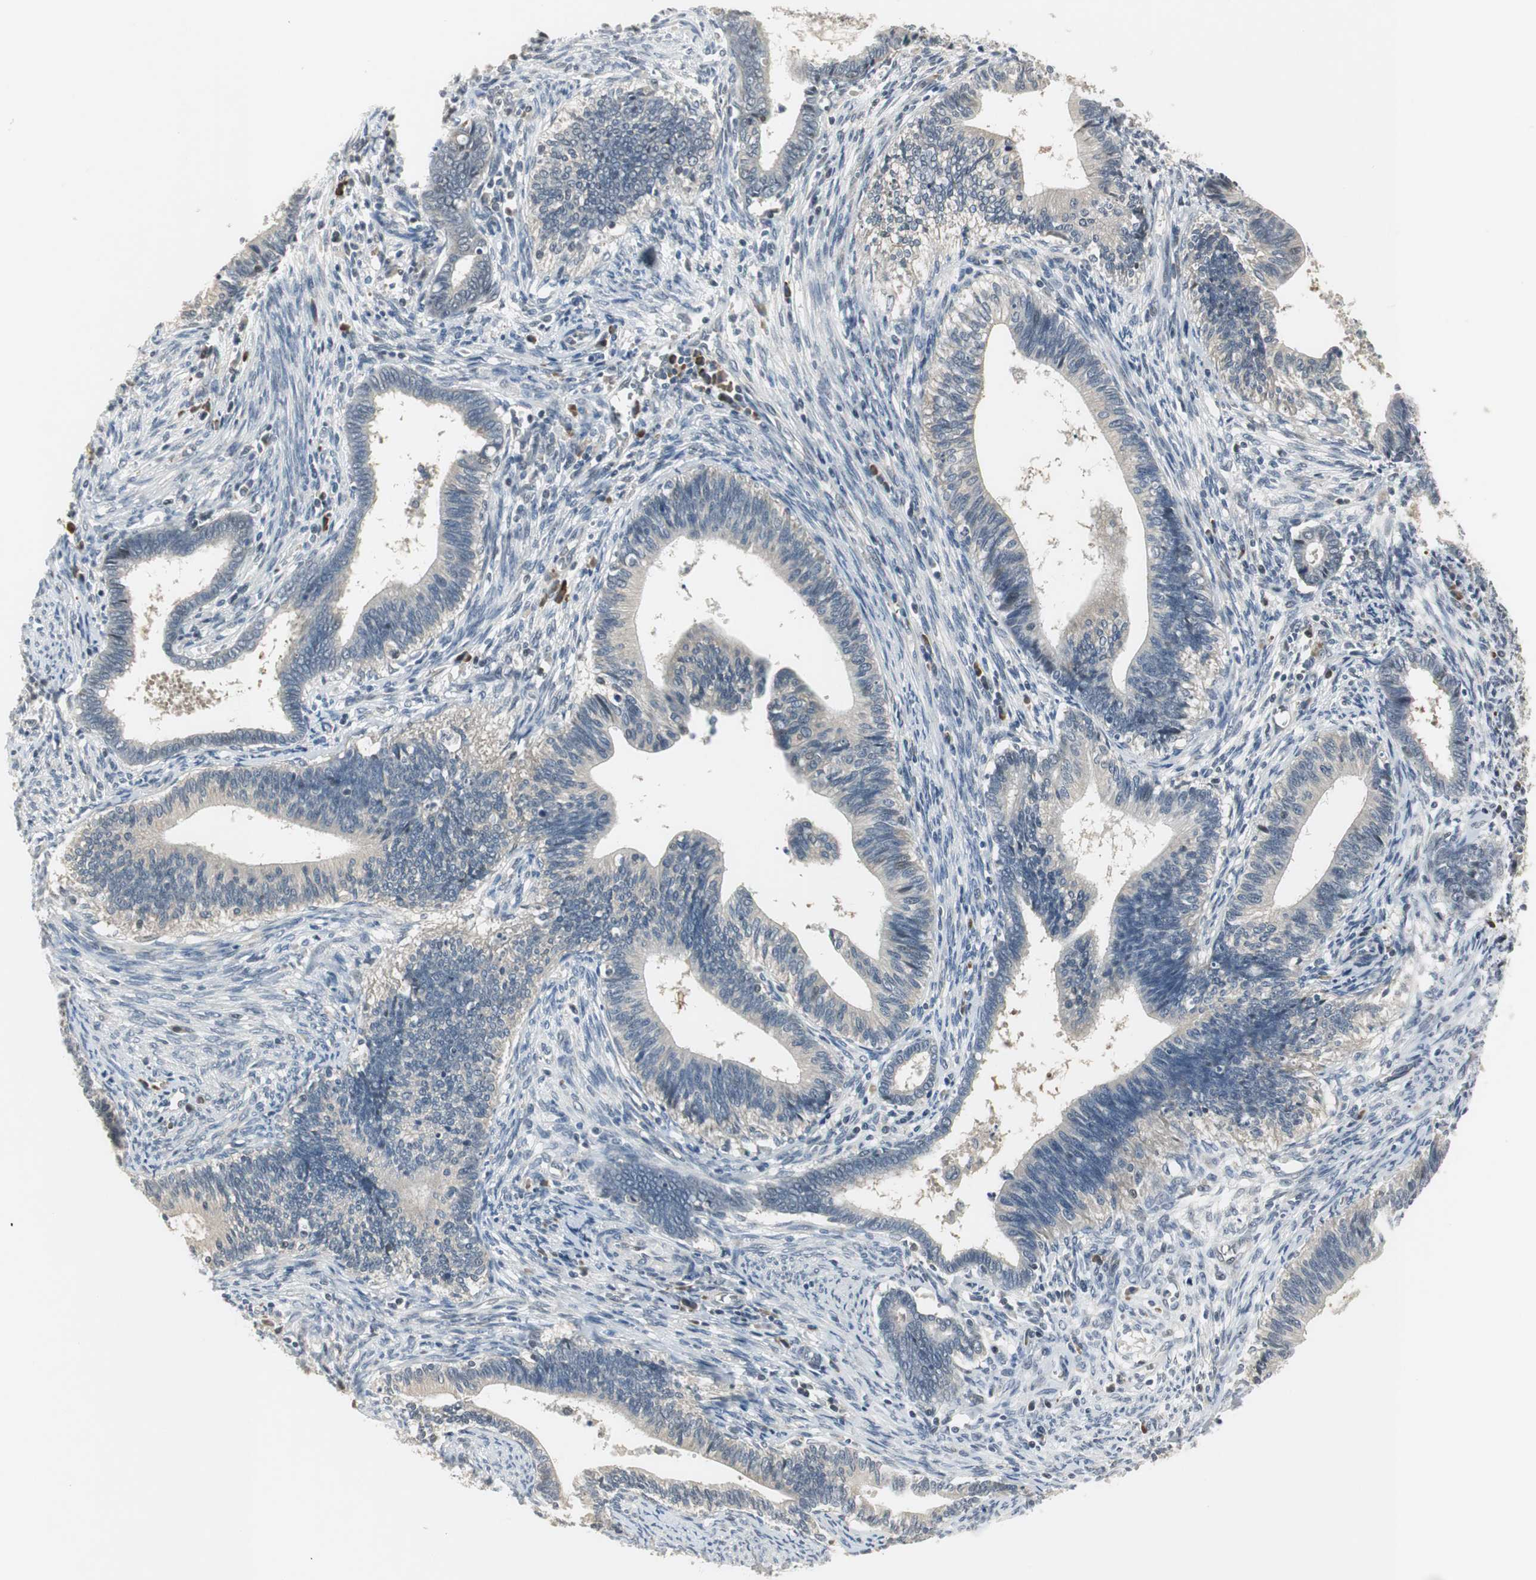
{"staining": {"intensity": "weak", "quantity": "<25%", "location": "cytoplasmic/membranous"}, "tissue": "cervical cancer", "cell_type": "Tumor cells", "image_type": "cancer", "snomed": [{"axis": "morphology", "description": "Adenocarcinoma, NOS"}, {"axis": "topography", "description": "Cervix"}], "caption": "Tumor cells show no significant positivity in adenocarcinoma (cervical). (DAB immunohistochemistry visualized using brightfield microscopy, high magnification).", "gene": "CCT5", "patient": {"sex": "female", "age": 44}}